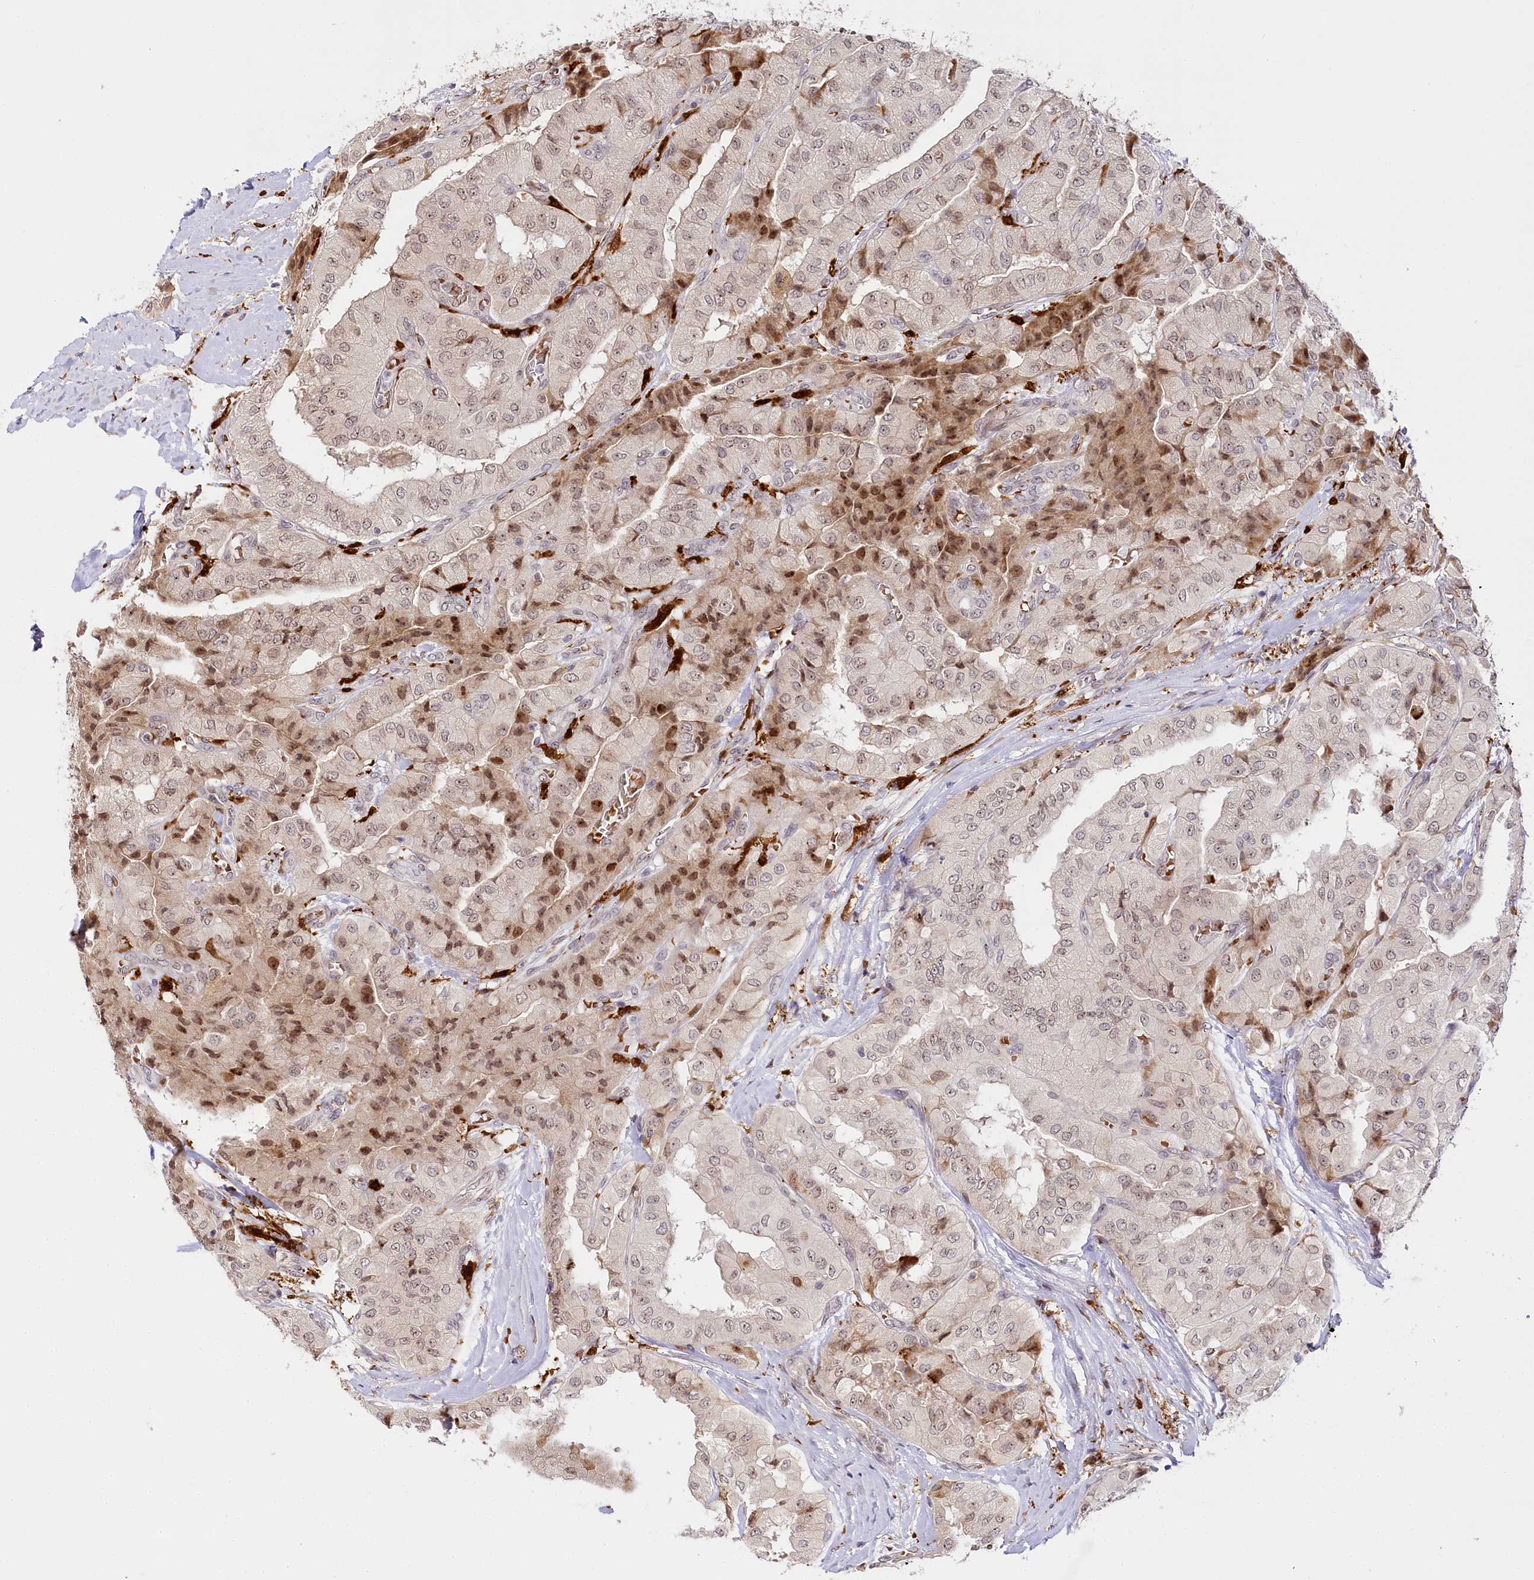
{"staining": {"intensity": "moderate", "quantity": ">75%", "location": "cytoplasmic/membranous,nuclear"}, "tissue": "thyroid cancer", "cell_type": "Tumor cells", "image_type": "cancer", "snomed": [{"axis": "morphology", "description": "Papillary adenocarcinoma, NOS"}, {"axis": "topography", "description": "Thyroid gland"}], "caption": "Immunohistochemistry (IHC) photomicrograph of neoplastic tissue: human thyroid cancer stained using IHC shows medium levels of moderate protein expression localized specifically in the cytoplasmic/membranous and nuclear of tumor cells, appearing as a cytoplasmic/membranous and nuclear brown color.", "gene": "WDR36", "patient": {"sex": "female", "age": 59}}